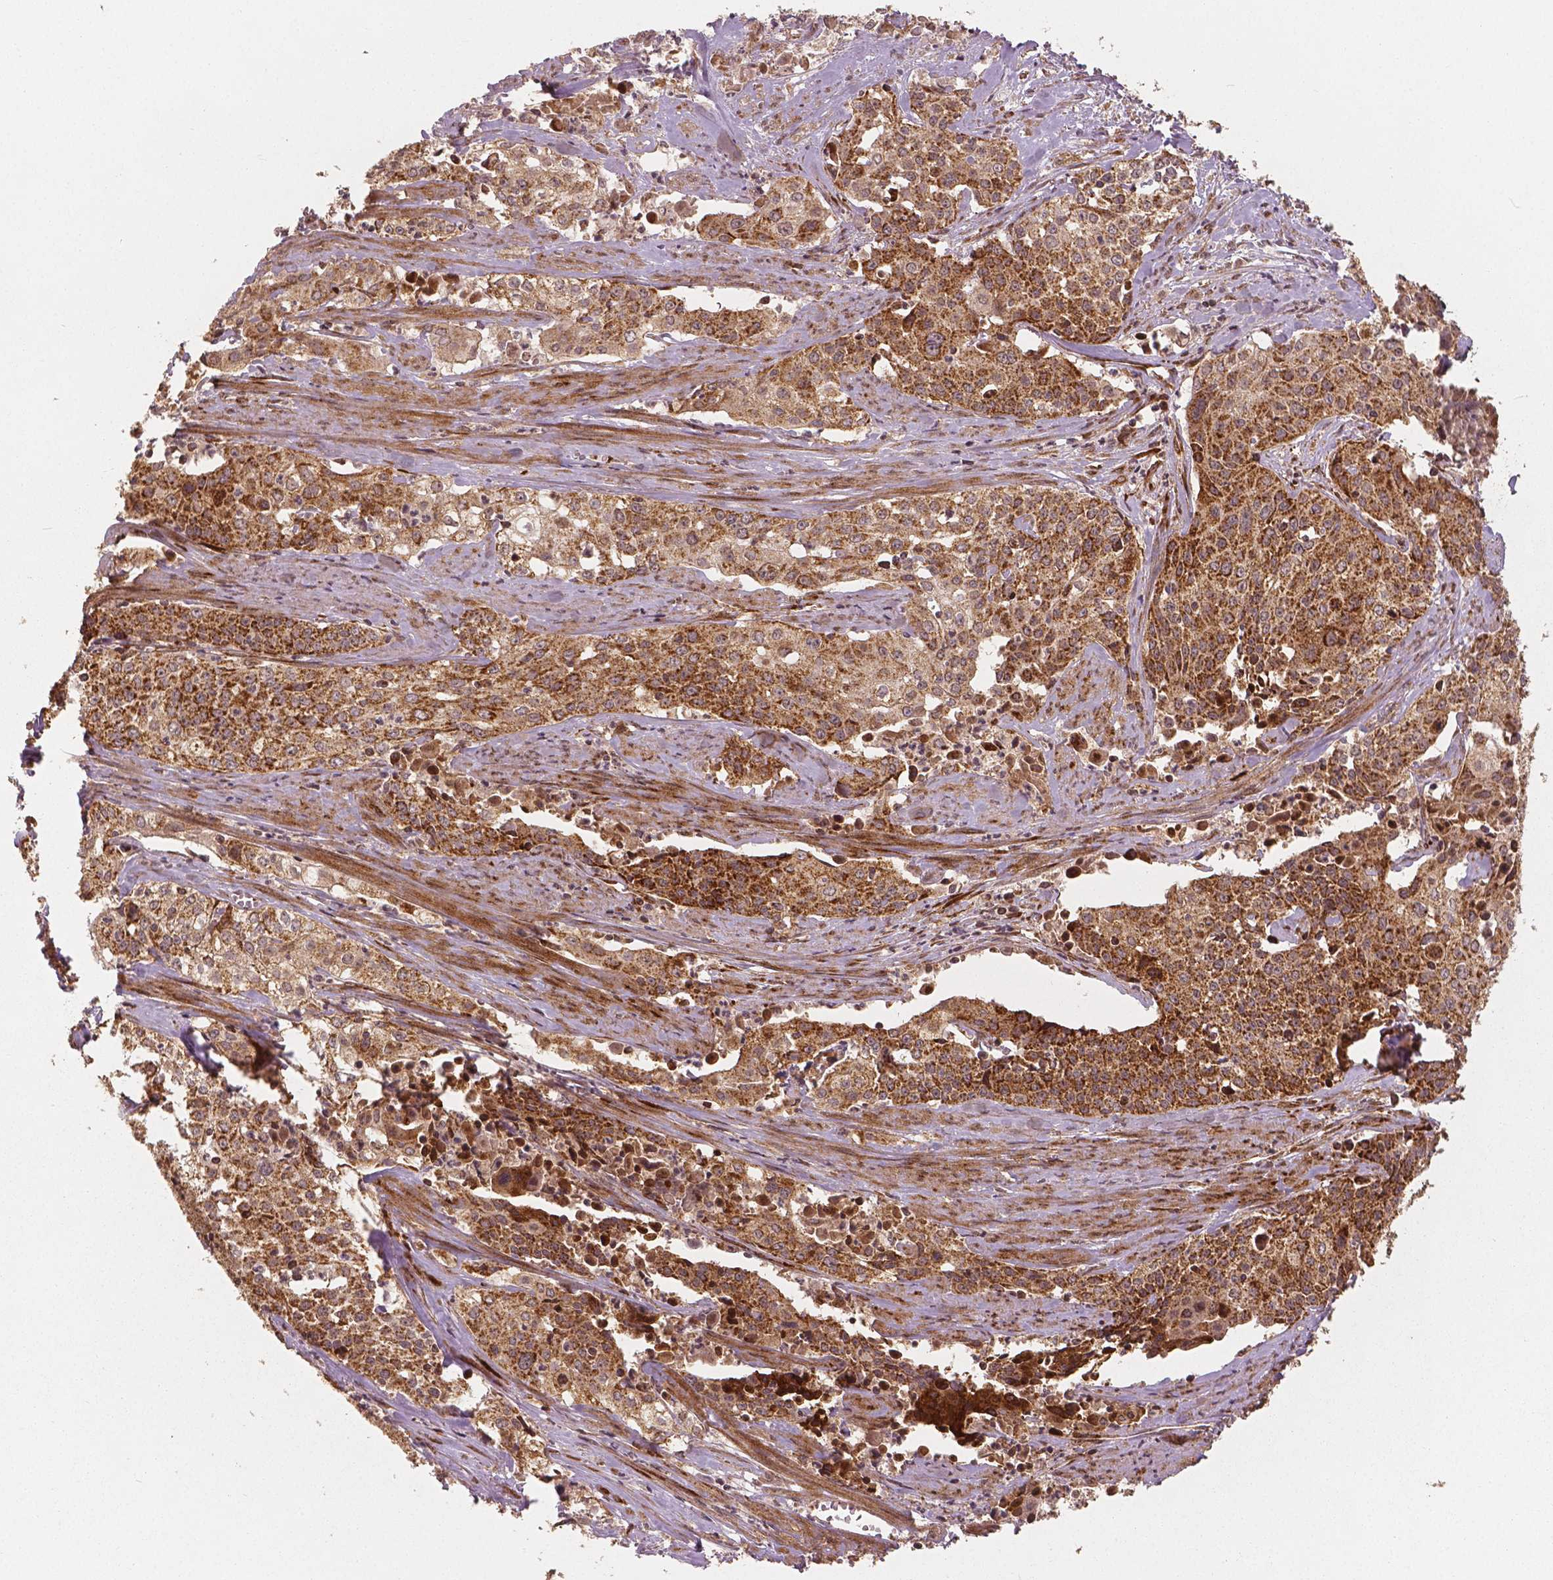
{"staining": {"intensity": "strong", "quantity": ">75%", "location": "cytoplasmic/membranous"}, "tissue": "cervical cancer", "cell_type": "Tumor cells", "image_type": "cancer", "snomed": [{"axis": "morphology", "description": "Squamous cell carcinoma, NOS"}, {"axis": "topography", "description": "Cervix"}], "caption": "Immunohistochemical staining of human cervical cancer exhibits high levels of strong cytoplasmic/membranous protein positivity in approximately >75% of tumor cells.", "gene": "PGAM5", "patient": {"sex": "female", "age": 39}}